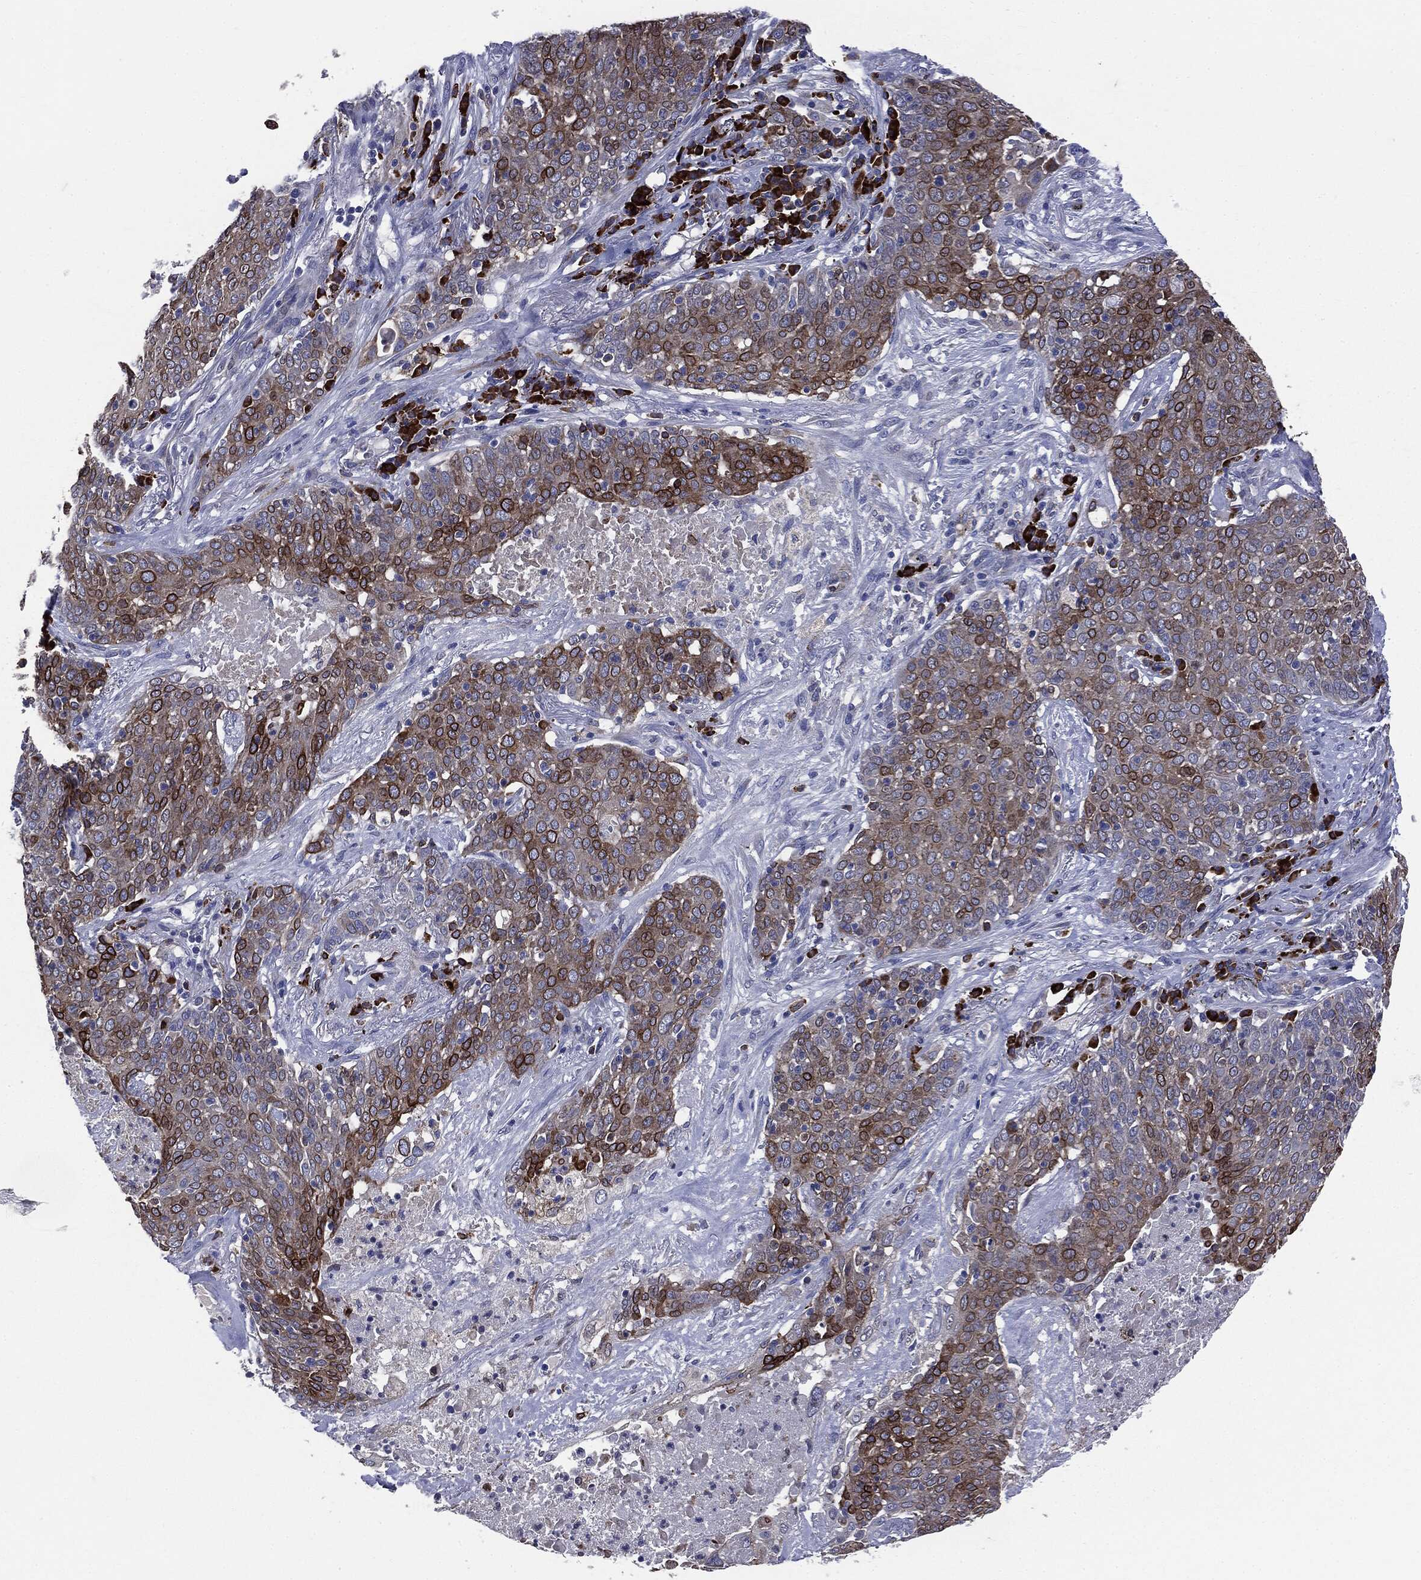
{"staining": {"intensity": "negative", "quantity": "none", "location": "none"}, "tissue": "lung cancer", "cell_type": "Tumor cells", "image_type": "cancer", "snomed": [{"axis": "morphology", "description": "Squamous cell carcinoma, NOS"}, {"axis": "topography", "description": "Lung"}], "caption": "Tumor cells are negative for brown protein staining in lung squamous cell carcinoma. (DAB (3,3'-diaminobenzidine) immunohistochemistry with hematoxylin counter stain).", "gene": "PTGS2", "patient": {"sex": "male", "age": 82}}